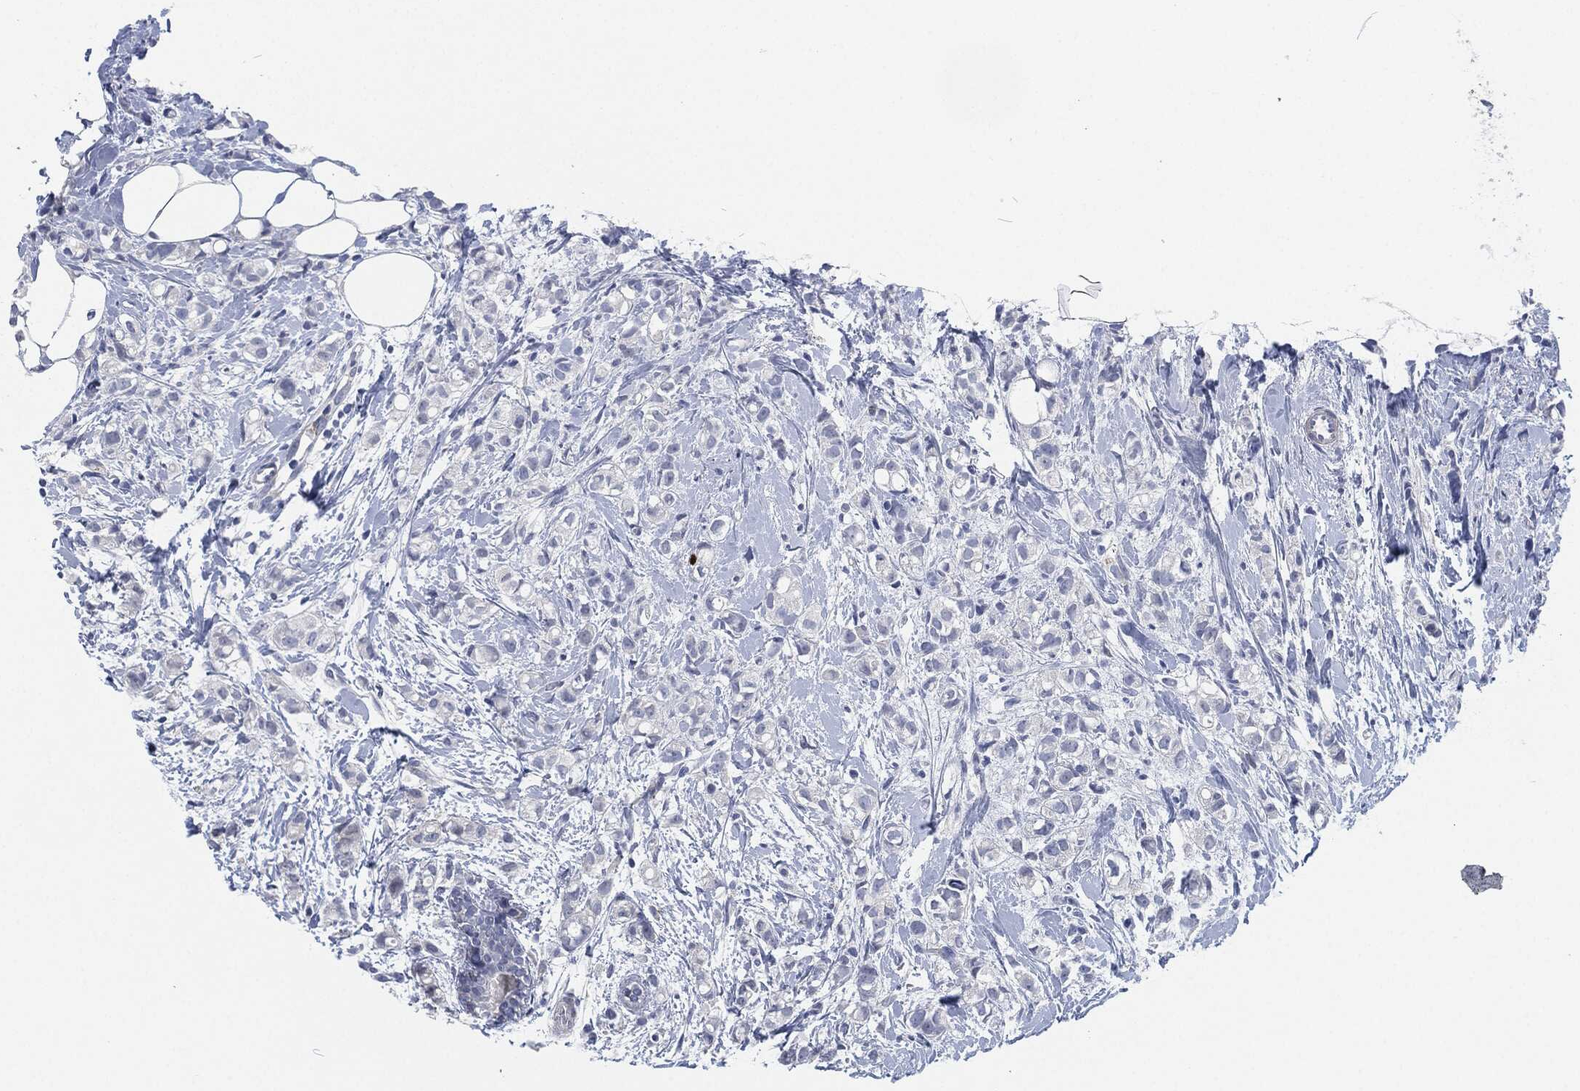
{"staining": {"intensity": "negative", "quantity": "none", "location": "none"}, "tissue": "breast cancer", "cell_type": "Tumor cells", "image_type": "cancer", "snomed": [{"axis": "morphology", "description": "Normal tissue, NOS"}, {"axis": "morphology", "description": "Duct carcinoma"}, {"axis": "topography", "description": "Breast"}], "caption": "Histopathology image shows no protein expression in tumor cells of breast intraductal carcinoma tissue.", "gene": "MPO", "patient": {"sex": "female", "age": 44}}